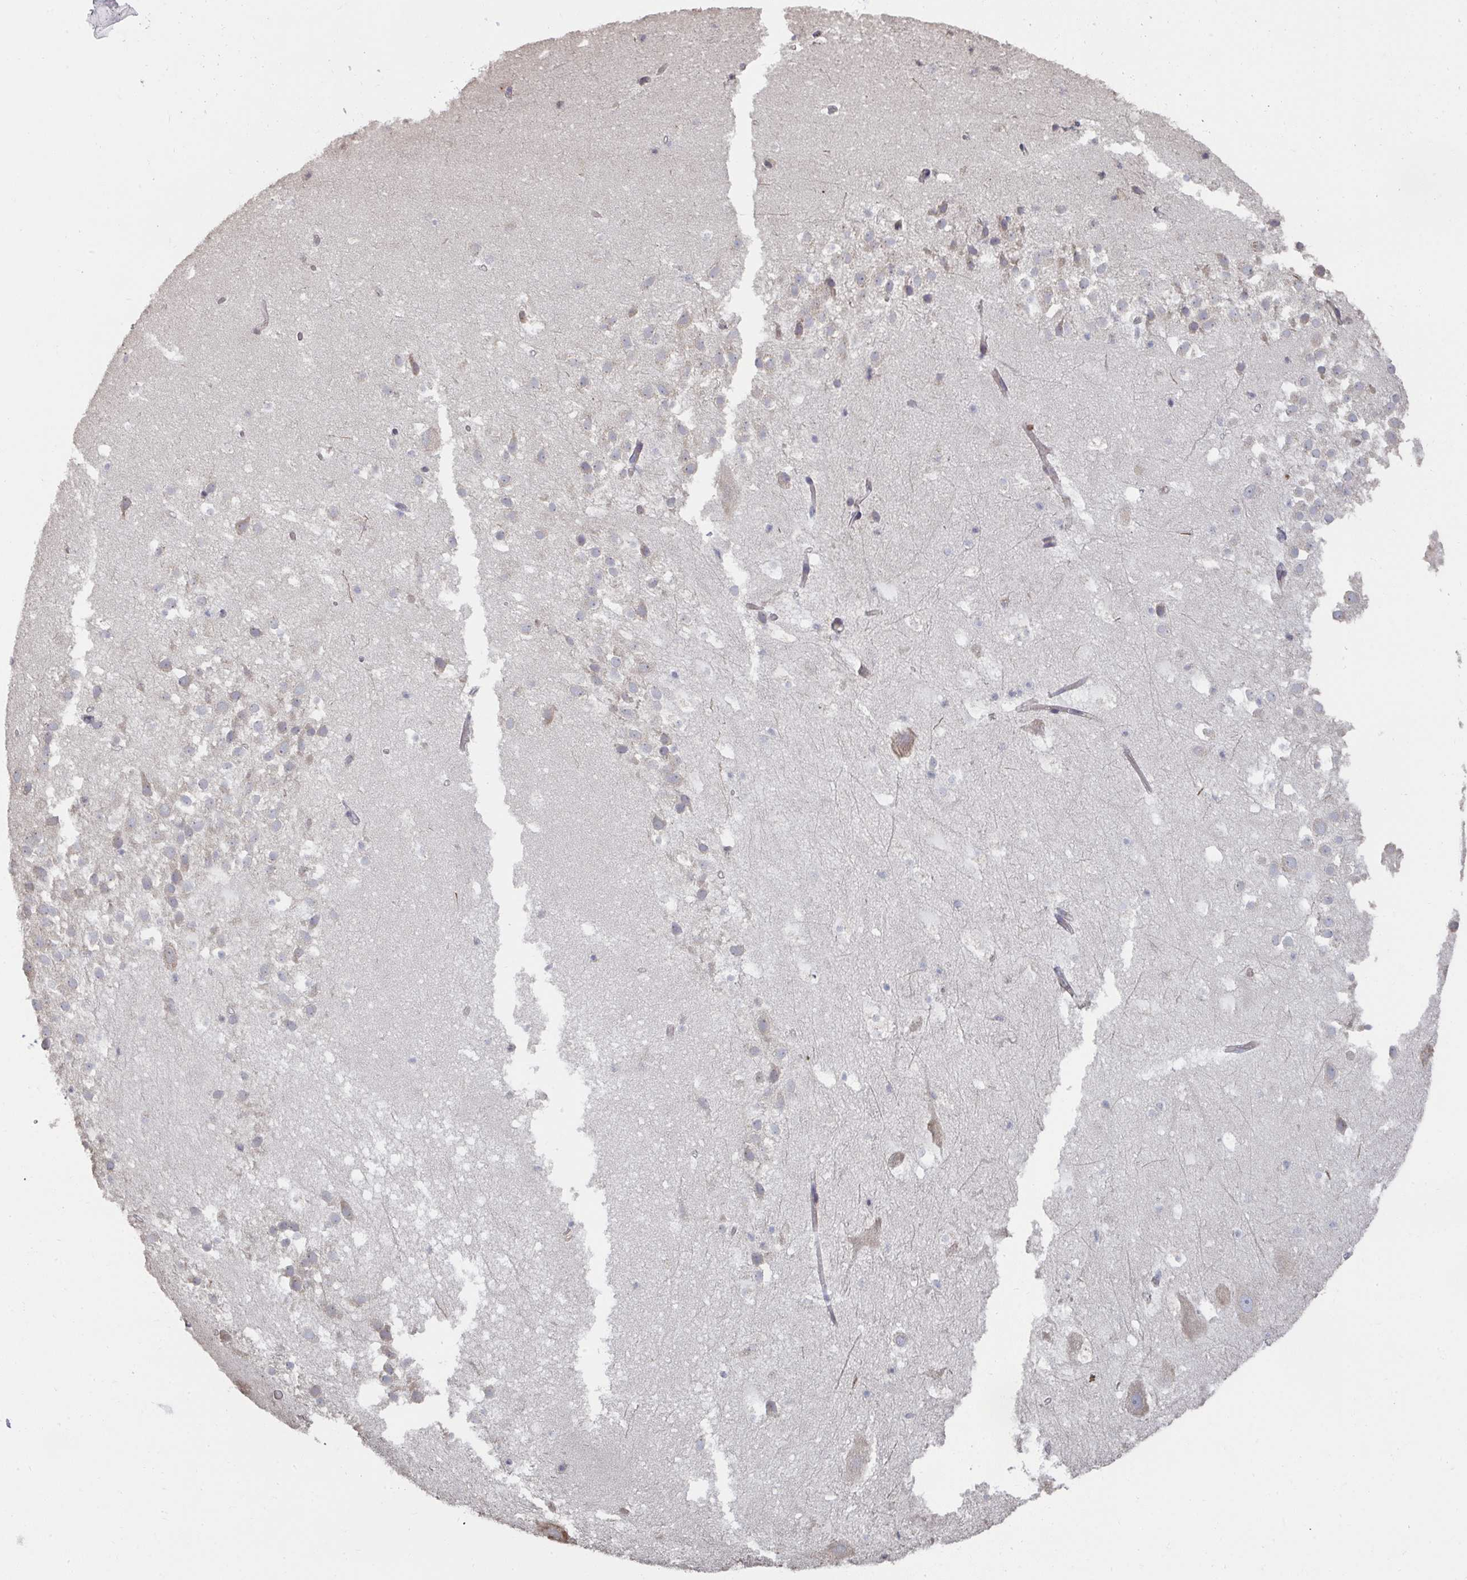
{"staining": {"intensity": "negative", "quantity": "none", "location": "none"}, "tissue": "hippocampus", "cell_type": "Glial cells", "image_type": "normal", "snomed": [{"axis": "morphology", "description": "Normal tissue, NOS"}, {"axis": "topography", "description": "Hippocampus"}], "caption": "A histopathology image of human hippocampus is negative for staining in glial cells. (IHC, brightfield microscopy, high magnification).", "gene": "ZFYVE28", "patient": {"sex": "male", "age": 26}}